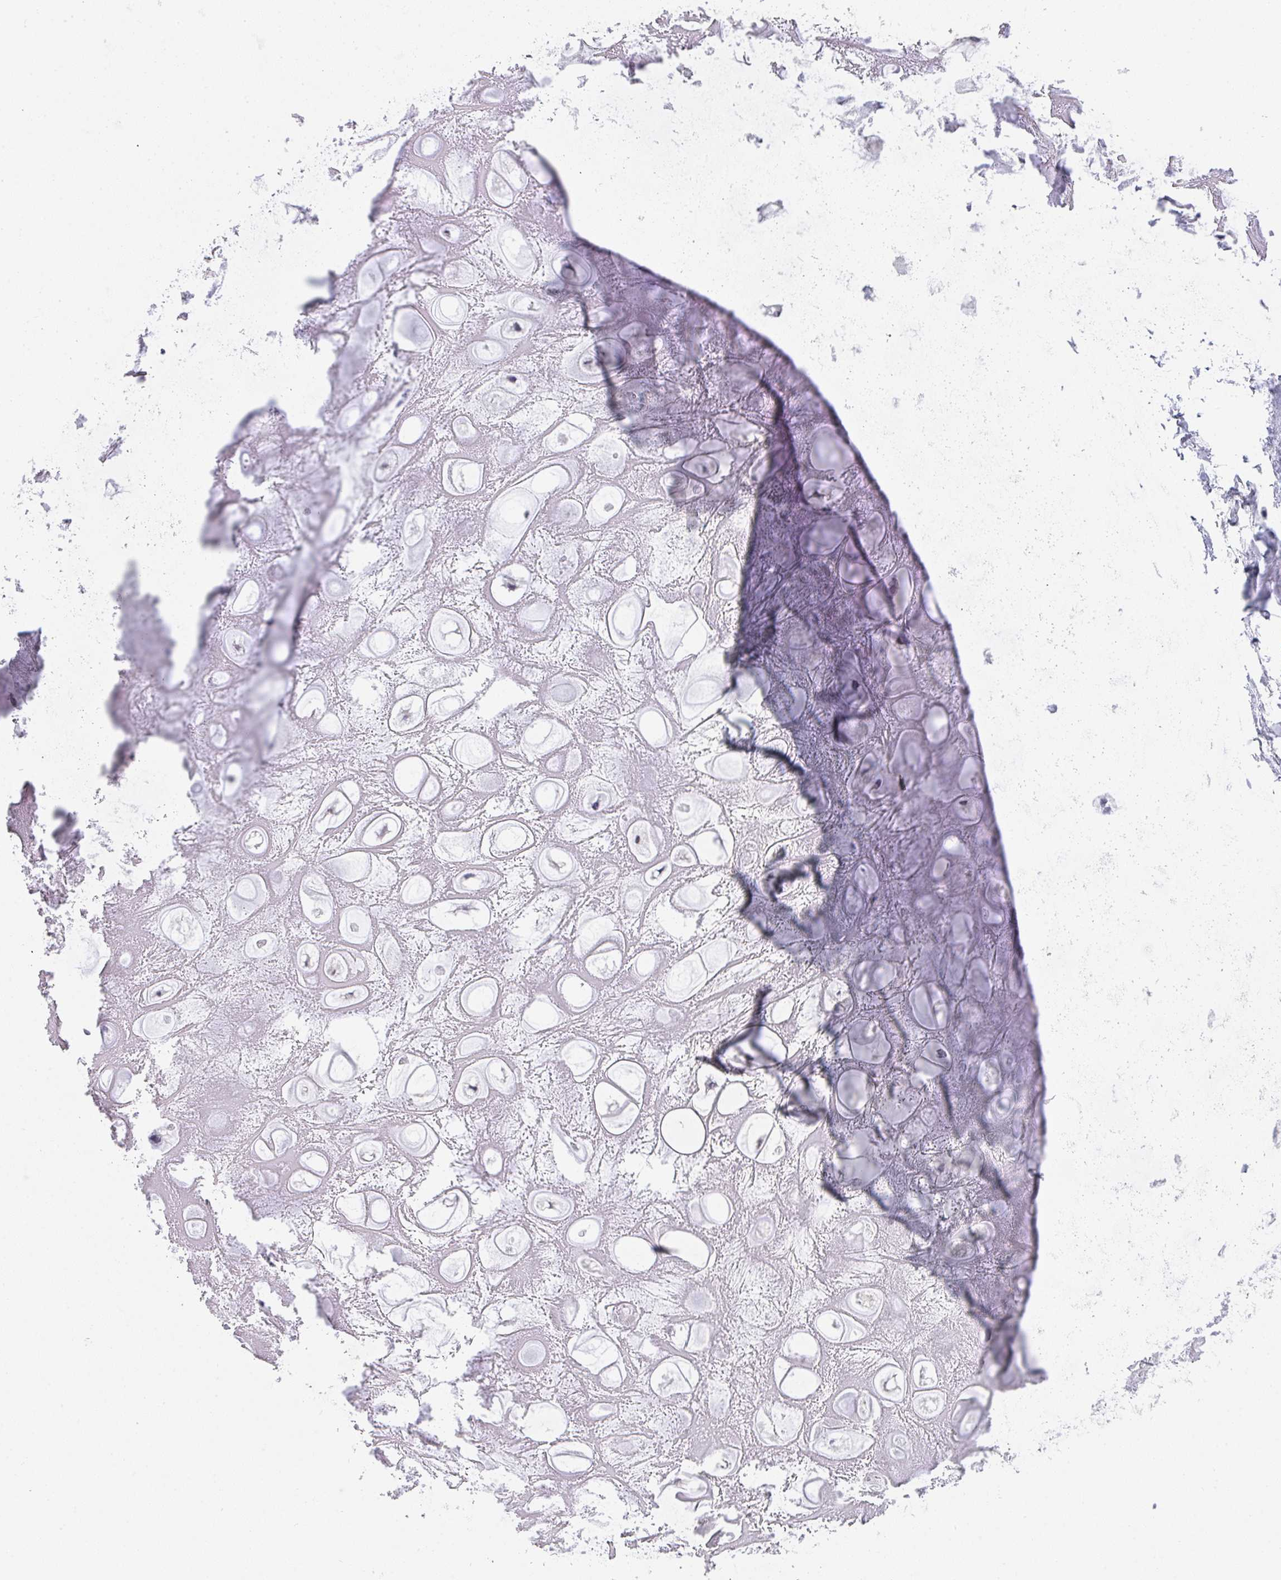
{"staining": {"intensity": "negative", "quantity": "none", "location": "none"}, "tissue": "adipose tissue", "cell_type": "Adipocytes", "image_type": "normal", "snomed": [{"axis": "morphology", "description": "Normal tissue, NOS"}, {"axis": "topography", "description": "Lymph node"}, {"axis": "topography", "description": "Cartilage tissue"}, {"axis": "topography", "description": "Nasopharynx"}], "caption": "High power microscopy photomicrograph of an IHC micrograph of normal adipose tissue, revealing no significant positivity in adipocytes.", "gene": "CACNA1S", "patient": {"sex": "male", "age": 63}}